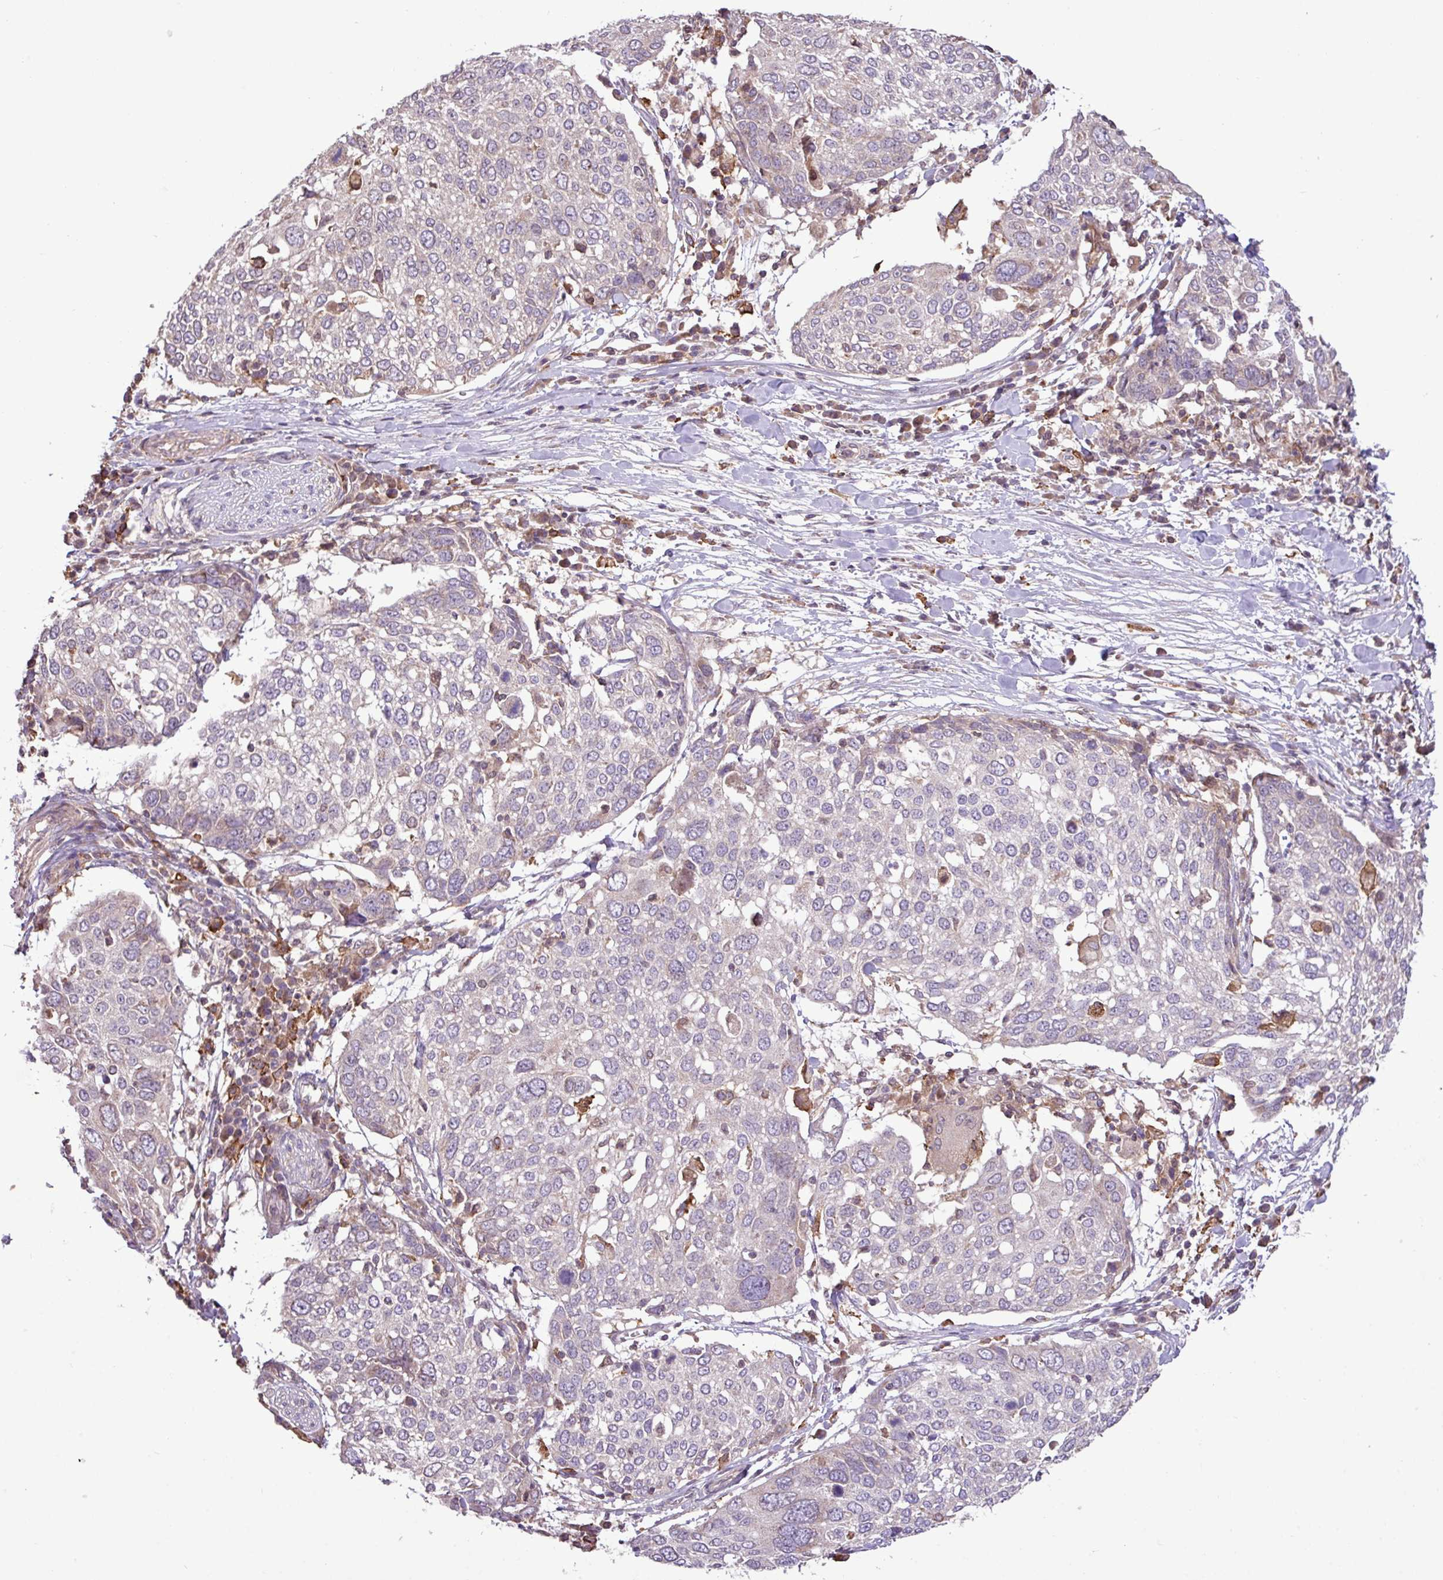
{"staining": {"intensity": "negative", "quantity": "none", "location": "none"}, "tissue": "lung cancer", "cell_type": "Tumor cells", "image_type": "cancer", "snomed": [{"axis": "morphology", "description": "Squamous cell carcinoma, NOS"}, {"axis": "topography", "description": "Lung"}], "caption": "Immunohistochemical staining of squamous cell carcinoma (lung) displays no significant positivity in tumor cells.", "gene": "ARHGEF25", "patient": {"sex": "male", "age": 65}}